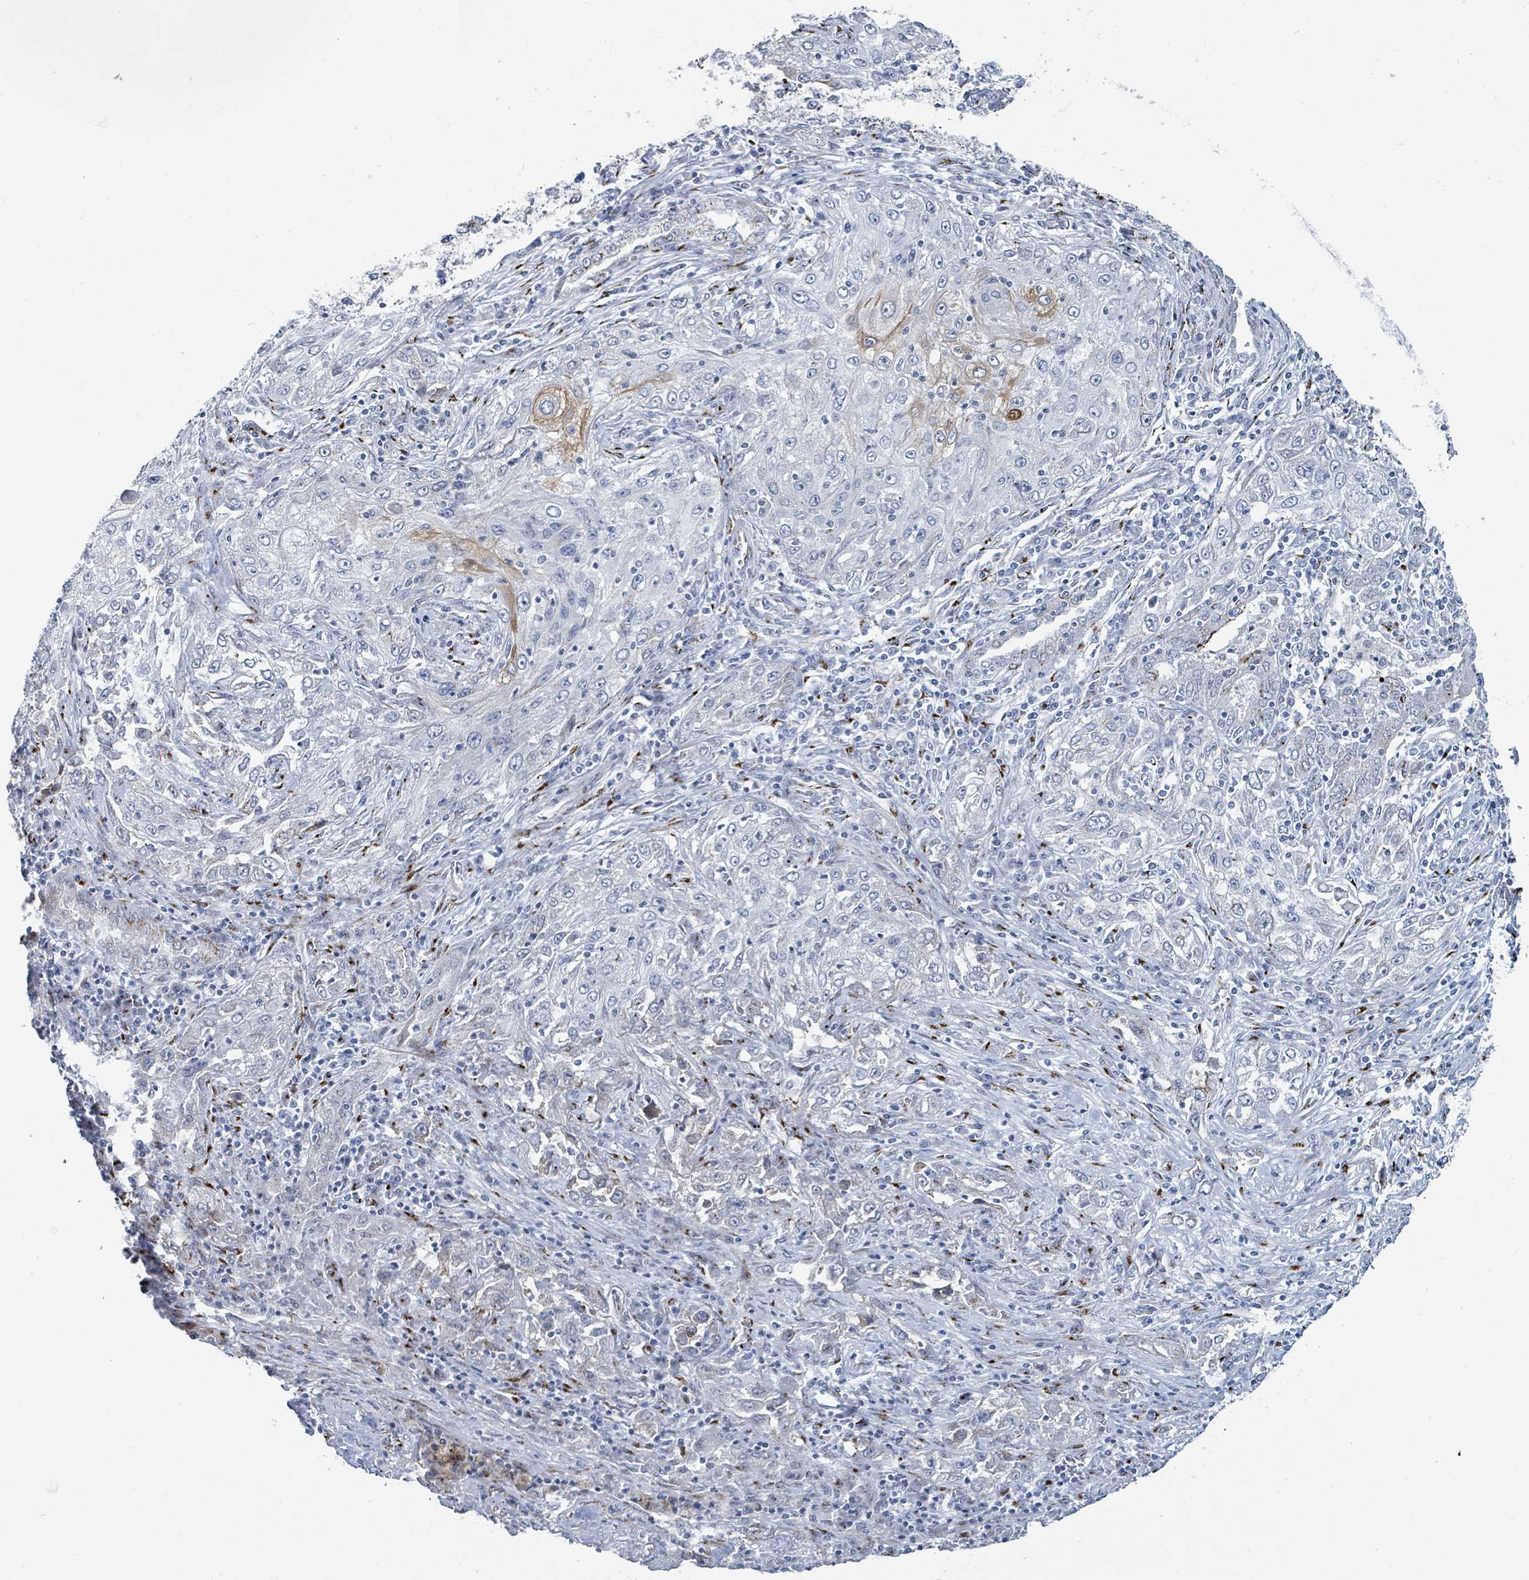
{"staining": {"intensity": "moderate", "quantity": "<25%", "location": "cytoplasmic/membranous"}, "tissue": "lung cancer", "cell_type": "Tumor cells", "image_type": "cancer", "snomed": [{"axis": "morphology", "description": "Squamous cell carcinoma, NOS"}, {"axis": "topography", "description": "Lung"}], "caption": "Moderate cytoplasmic/membranous expression is appreciated in approximately <25% of tumor cells in lung cancer (squamous cell carcinoma).", "gene": "DCAF5", "patient": {"sex": "female", "age": 69}}